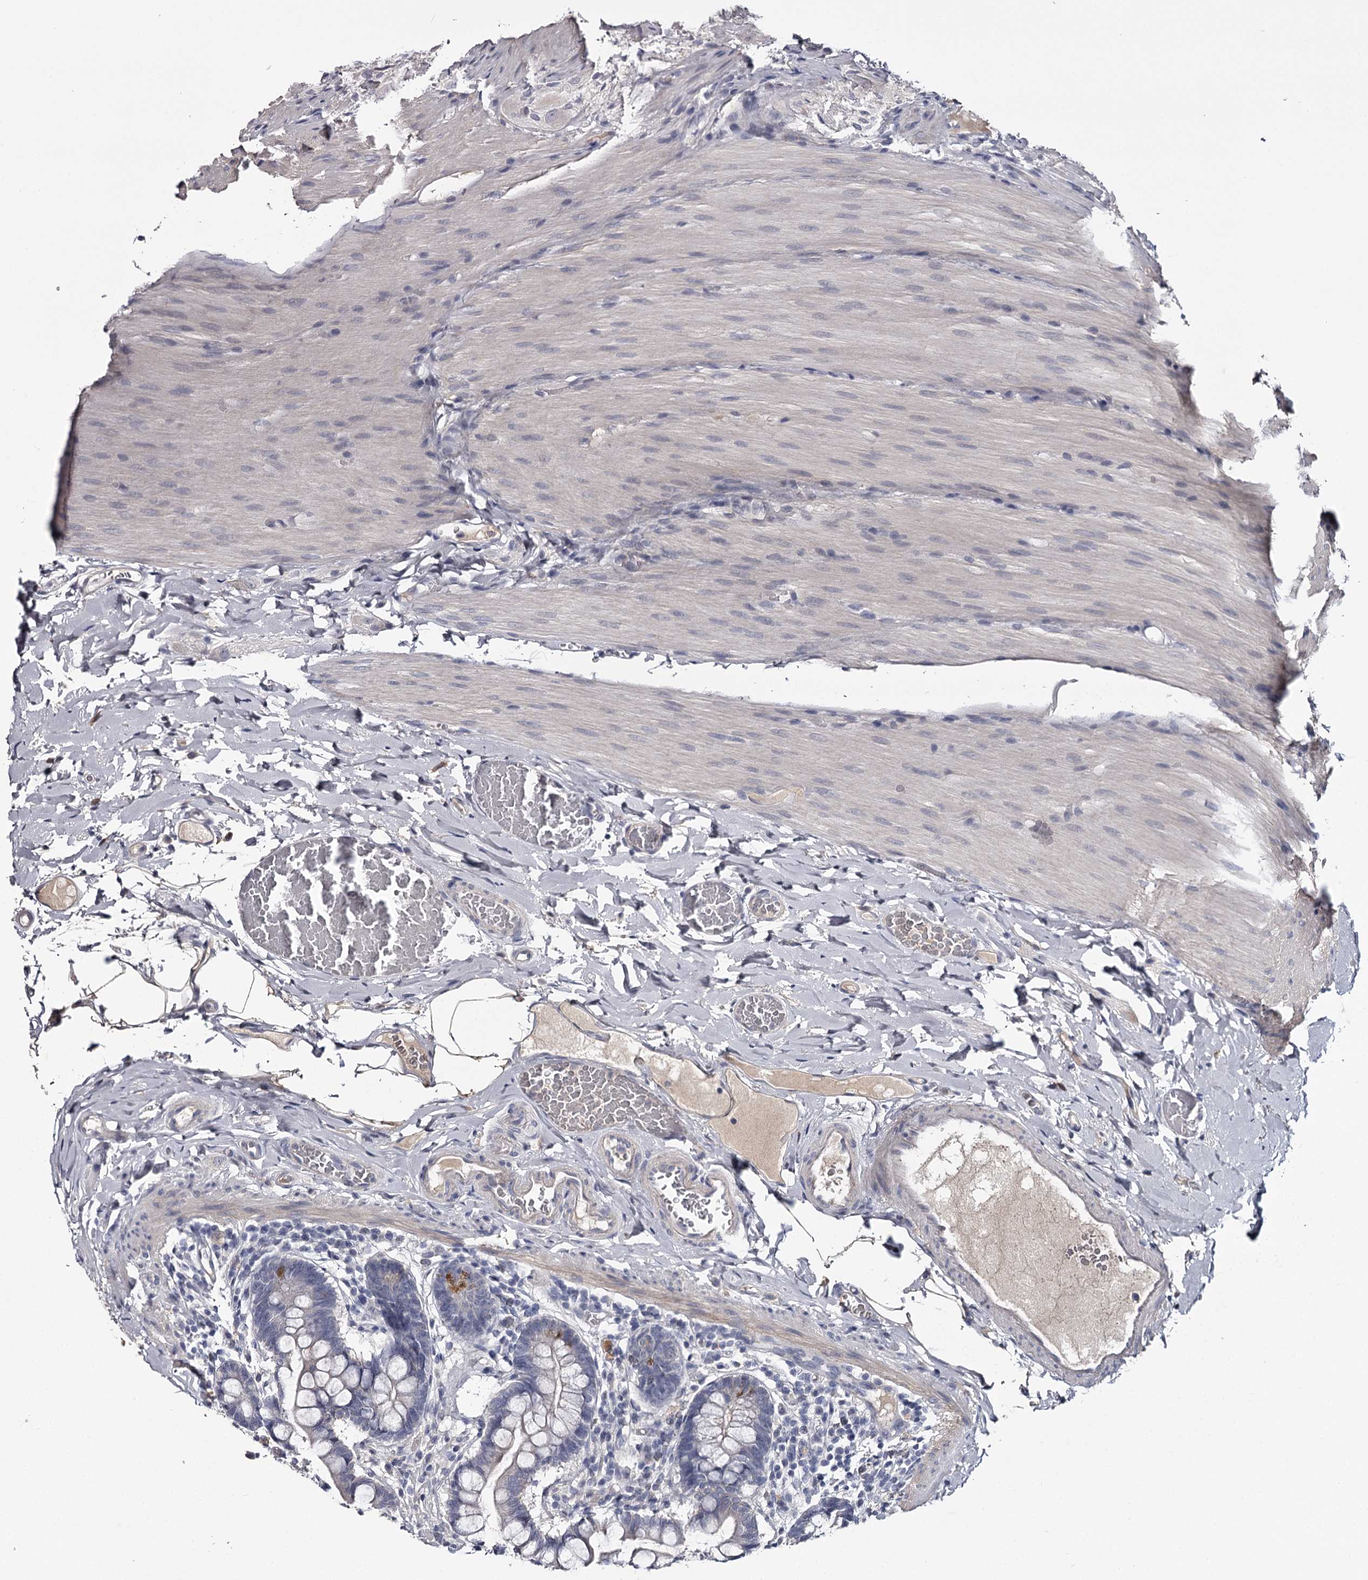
{"staining": {"intensity": "negative", "quantity": "none", "location": "none"}, "tissue": "small intestine", "cell_type": "Glandular cells", "image_type": "normal", "snomed": [{"axis": "morphology", "description": "Normal tissue, NOS"}, {"axis": "topography", "description": "Small intestine"}], "caption": "This is a micrograph of immunohistochemistry (IHC) staining of benign small intestine, which shows no staining in glandular cells. (Brightfield microscopy of DAB IHC at high magnification).", "gene": "FDXACB1", "patient": {"sex": "male", "age": 41}}